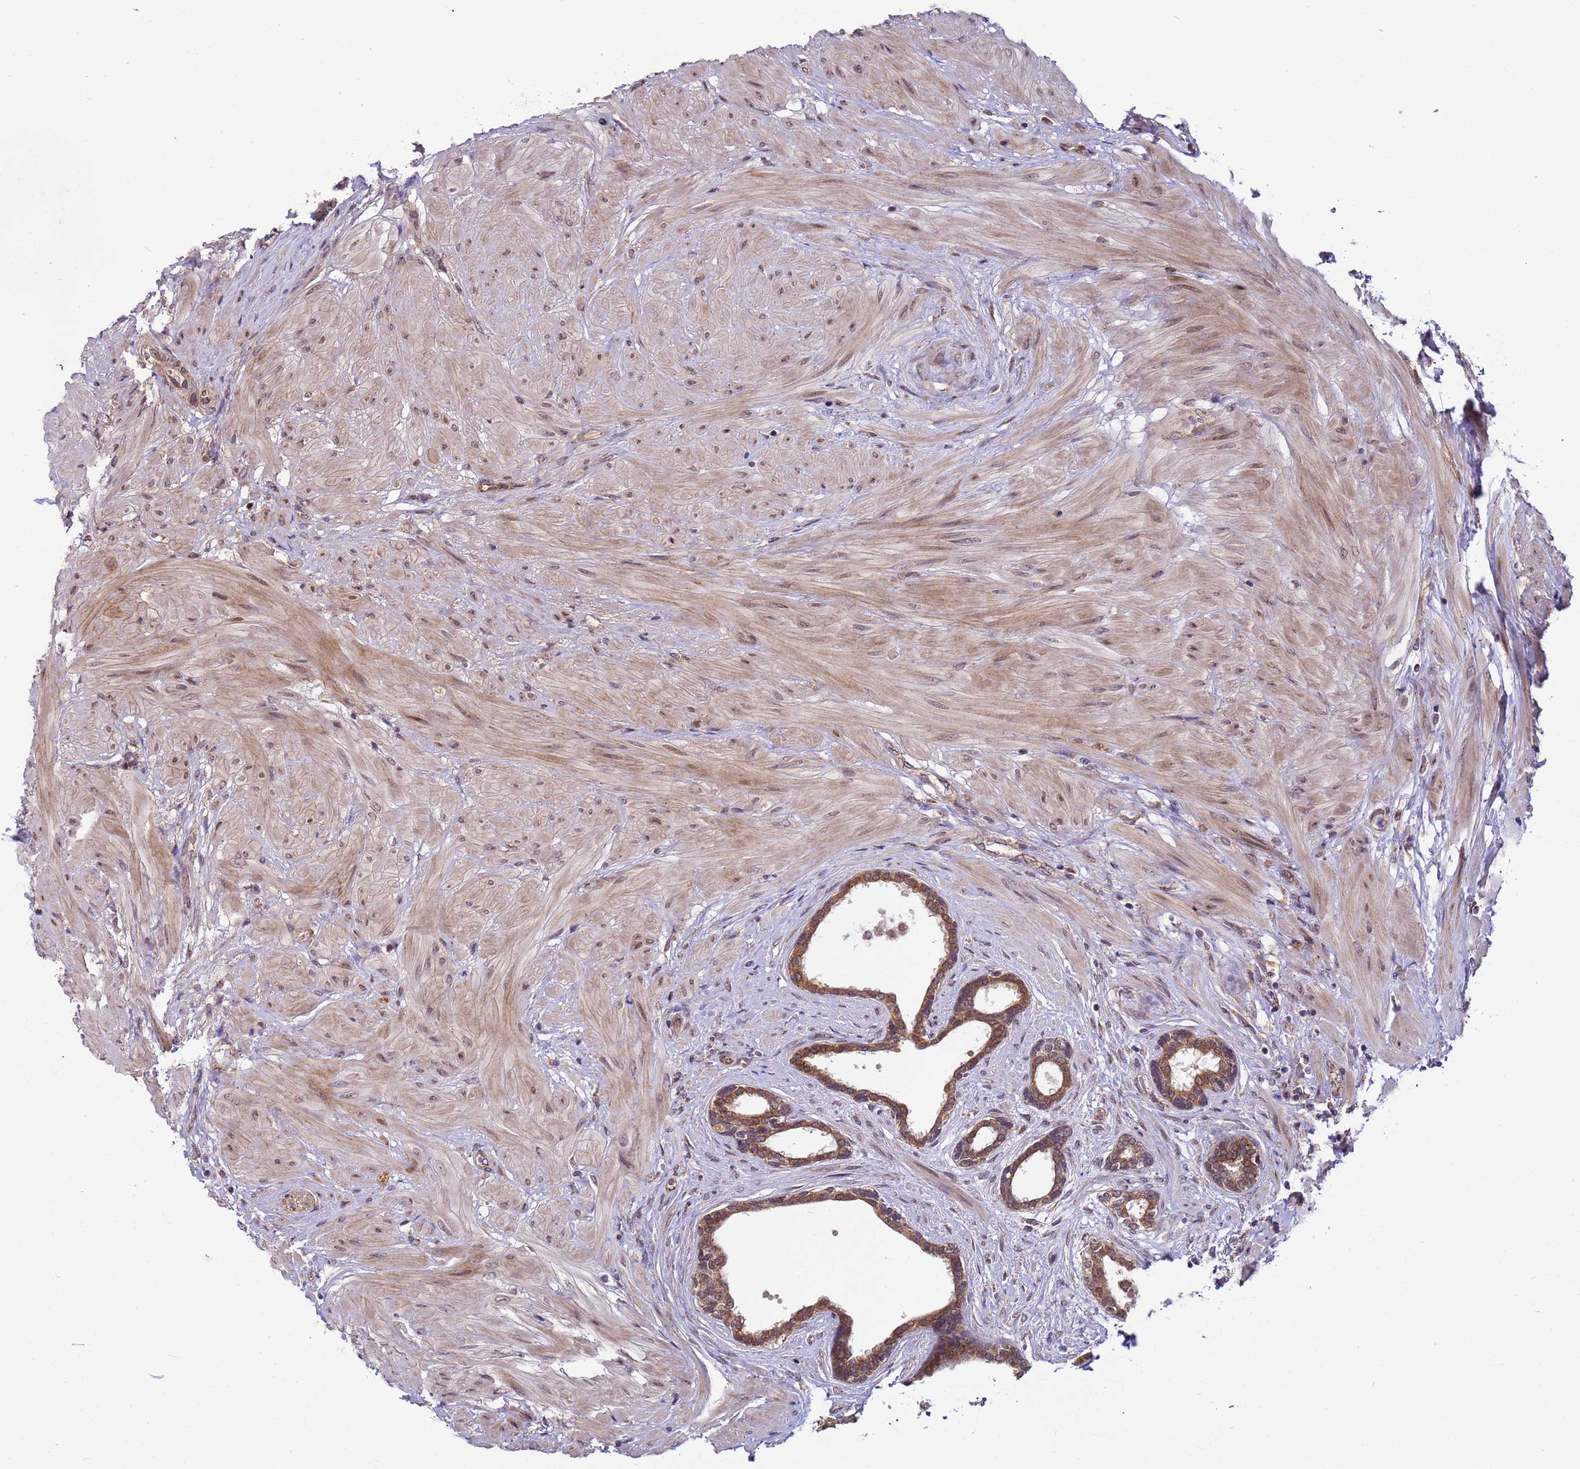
{"staining": {"intensity": "strong", "quantity": ">75%", "location": "cytoplasmic/membranous"}, "tissue": "prostate", "cell_type": "Glandular cells", "image_type": "normal", "snomed": [{"axis": "morphology", "description": "Normal tissue, NOS"}, {"axis": "topography", "description": "Prostate"}], "caption": "Human prostate stained with a protein marker displays strong staining in glandular cells.", "gene": "RAPGEF3", "patient": {"sex": "male", "age": 48}}